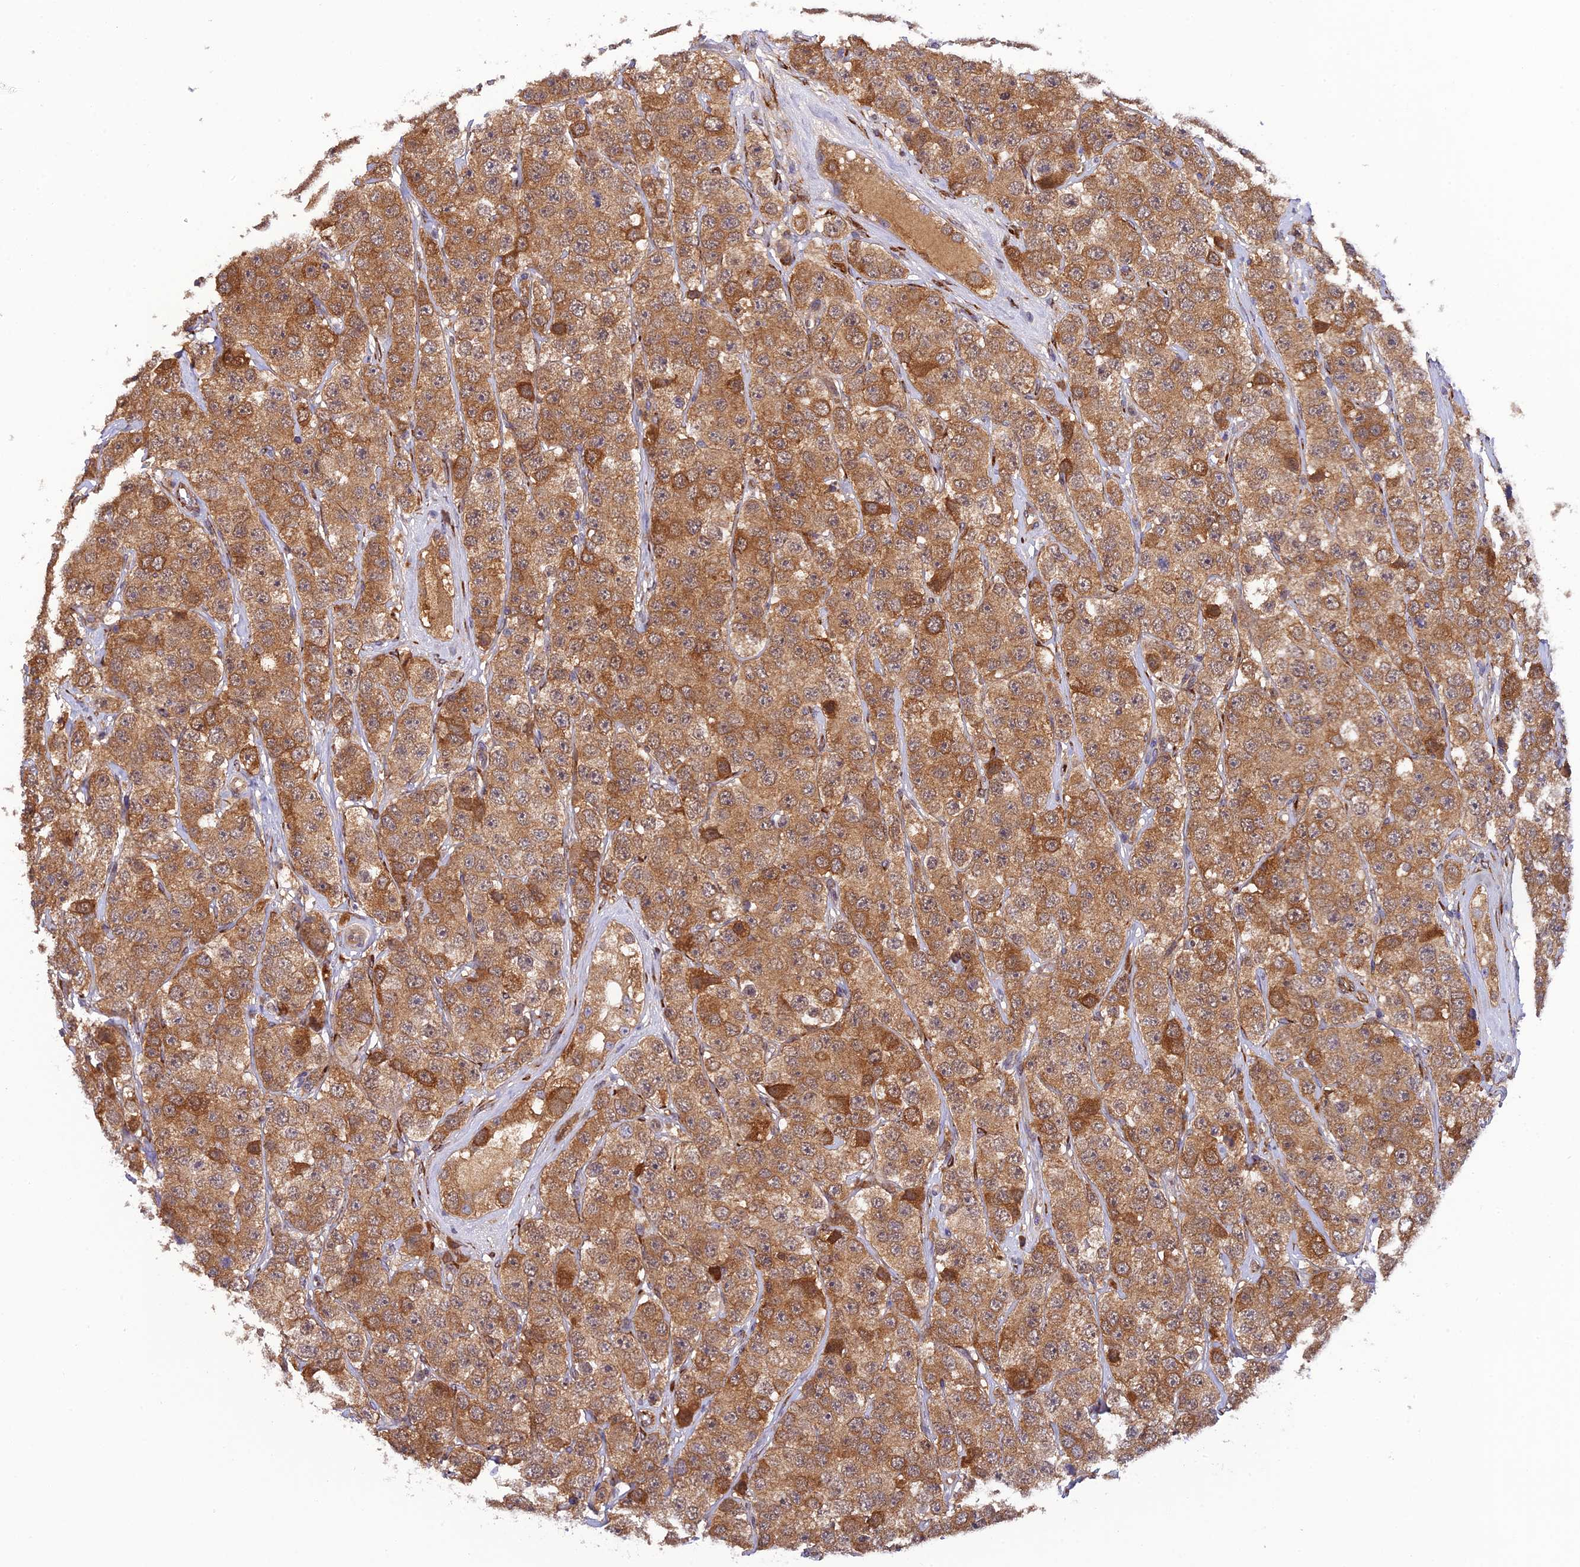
{"staining": {"intensity": "strong", "quantity": ">75%", "location": "cytoplasmic/membranous"}, "tissue": "testis cancer", "cell_type": "Tumor cells", "image_type": "cancer", "snomed": [{"axis": "morphology", "description": "Seminoma, NOS"}, {"axis": "topography", "description": "Testis"}], "caption": "Human seminoma (testis) stained for a protein (brown) displays strong cytoplasmic/membranous positive expression in about >75% of tumor cells.", "gene": "P3H3", "patient": {"sex": "male", "age": 28}}